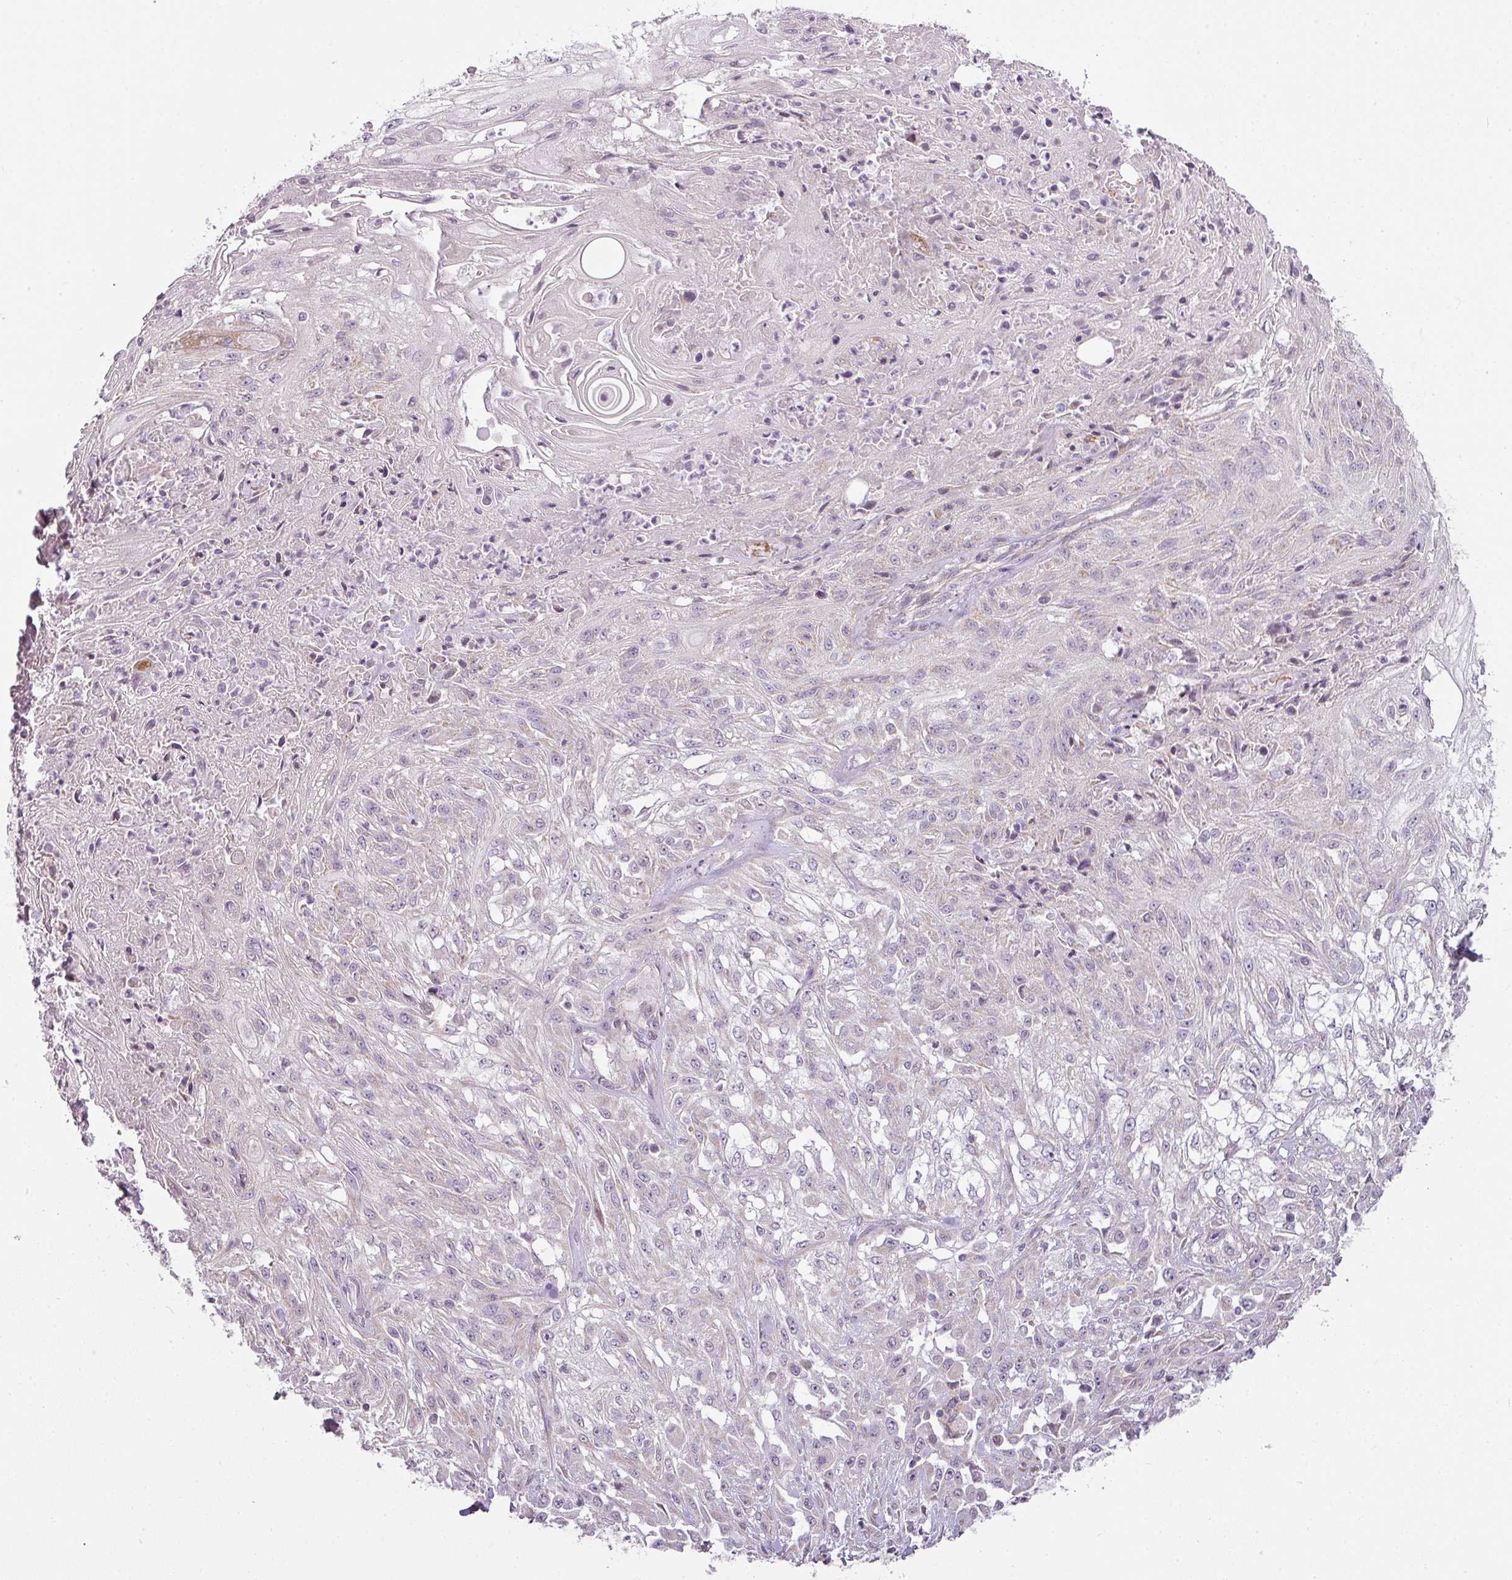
{"staining": {"intensity": "weak", "quantity": "<25%", "location": "cytoplasmic/membranous"}, "tissue": "skin cancer", "cell_type": "Tumor cells", "image_type": "cancer", "snomed": [{"axis": "morphology", "description": "Squamous cell carcinoma, NOS"}, {"axis": "morphology", "description": "Squamous cell carcinoma, metastatic, NOS"}, {"axis": "topography", "description": "Skin"}, {"axis": "topography", "description": "Lymph node"}], "caption": "This is an immunohistochemistry photomicrograph of skin cancer (metastatic squamous cell carcinoma). There is no staining in tumor cells.", "gene": "LY75", "patient": {"sex": "male", "age": 75}}